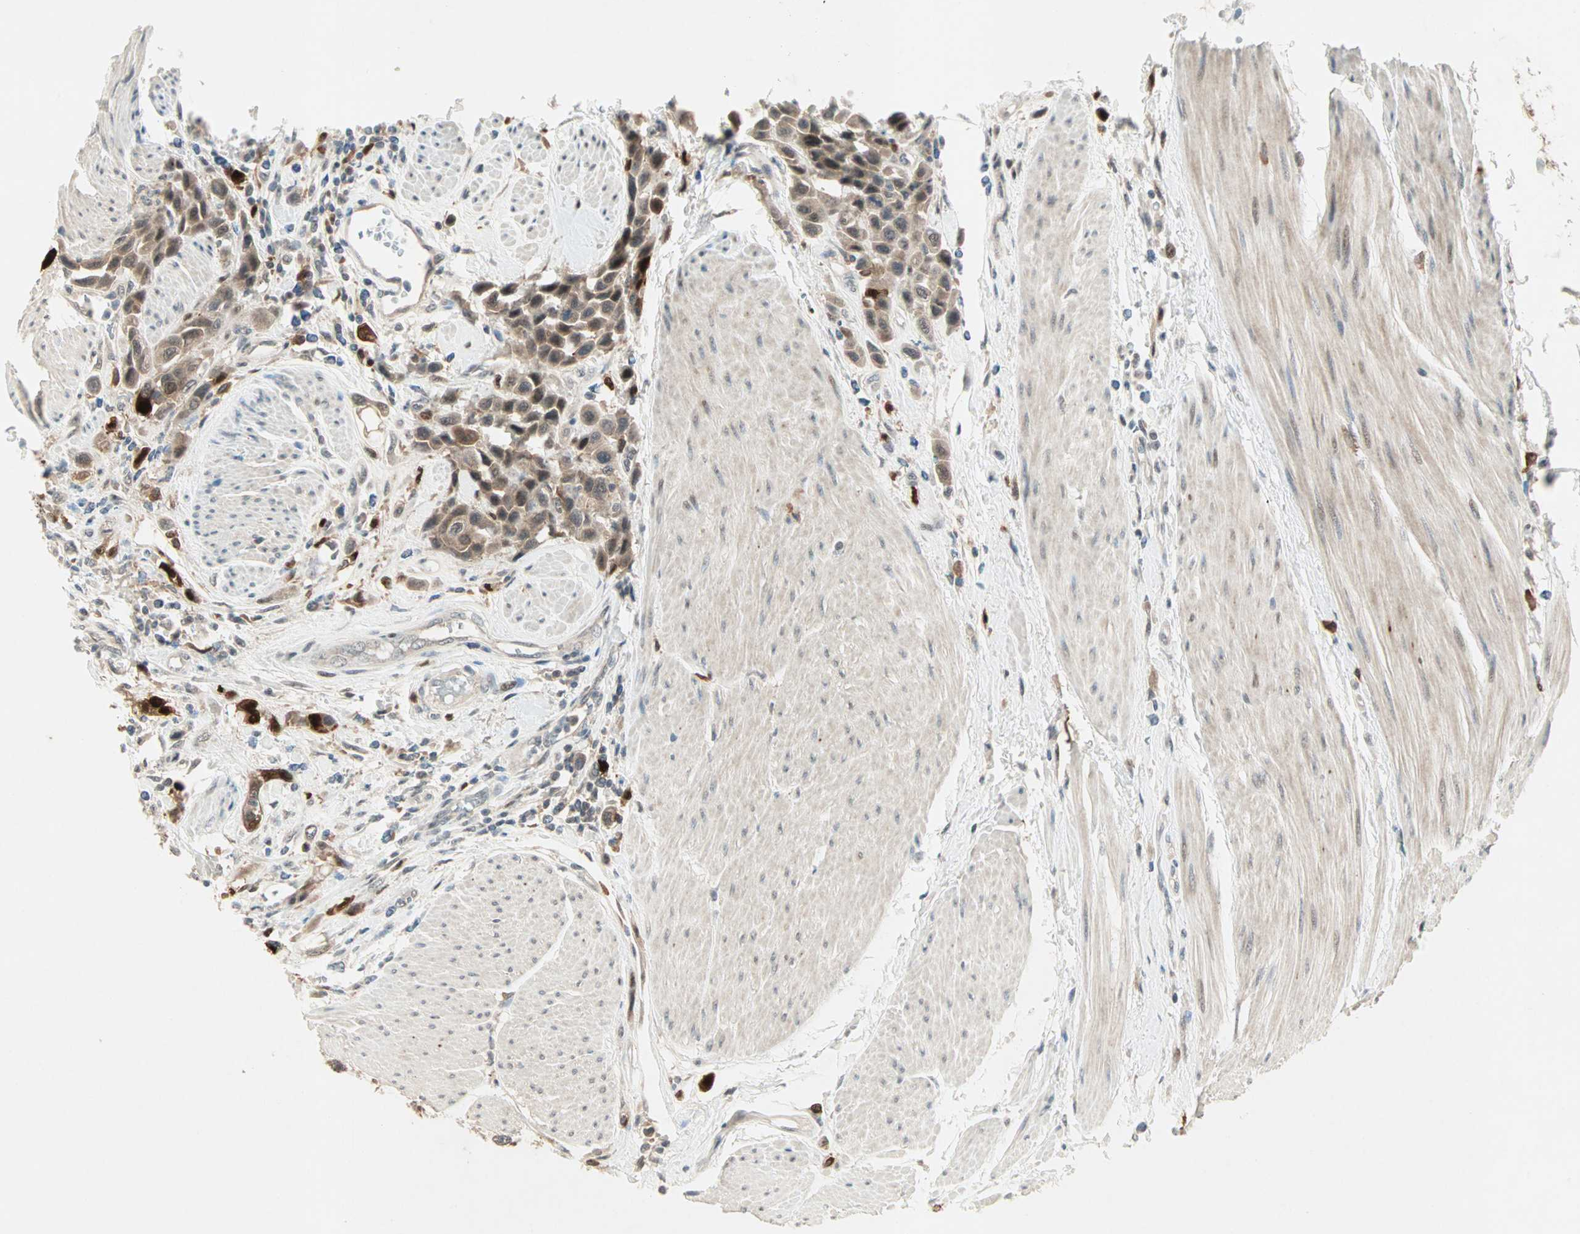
{"staining": {"intensity": "weak", "quantity": ">75%", "location": "cytoplasmic/membranous"}, "tissue": "urothelial cancer", "cell_type": "Tumor cells", "image_type": "cancer", "snomed": [{"axis": "morphology", "description": "Urothelial carcinoma, High grade"}, {"axis": "topography", "description": "Urinary bladder"}], "caption": "Urothelial cancer stained with DAB immunohistochemistry exhibits low levels of weak cytoplasmic/membranous positivity in approximately >75% of tumor cells.", "gene": "RTL6", "patient": {"sex": "male", "age": 50}}